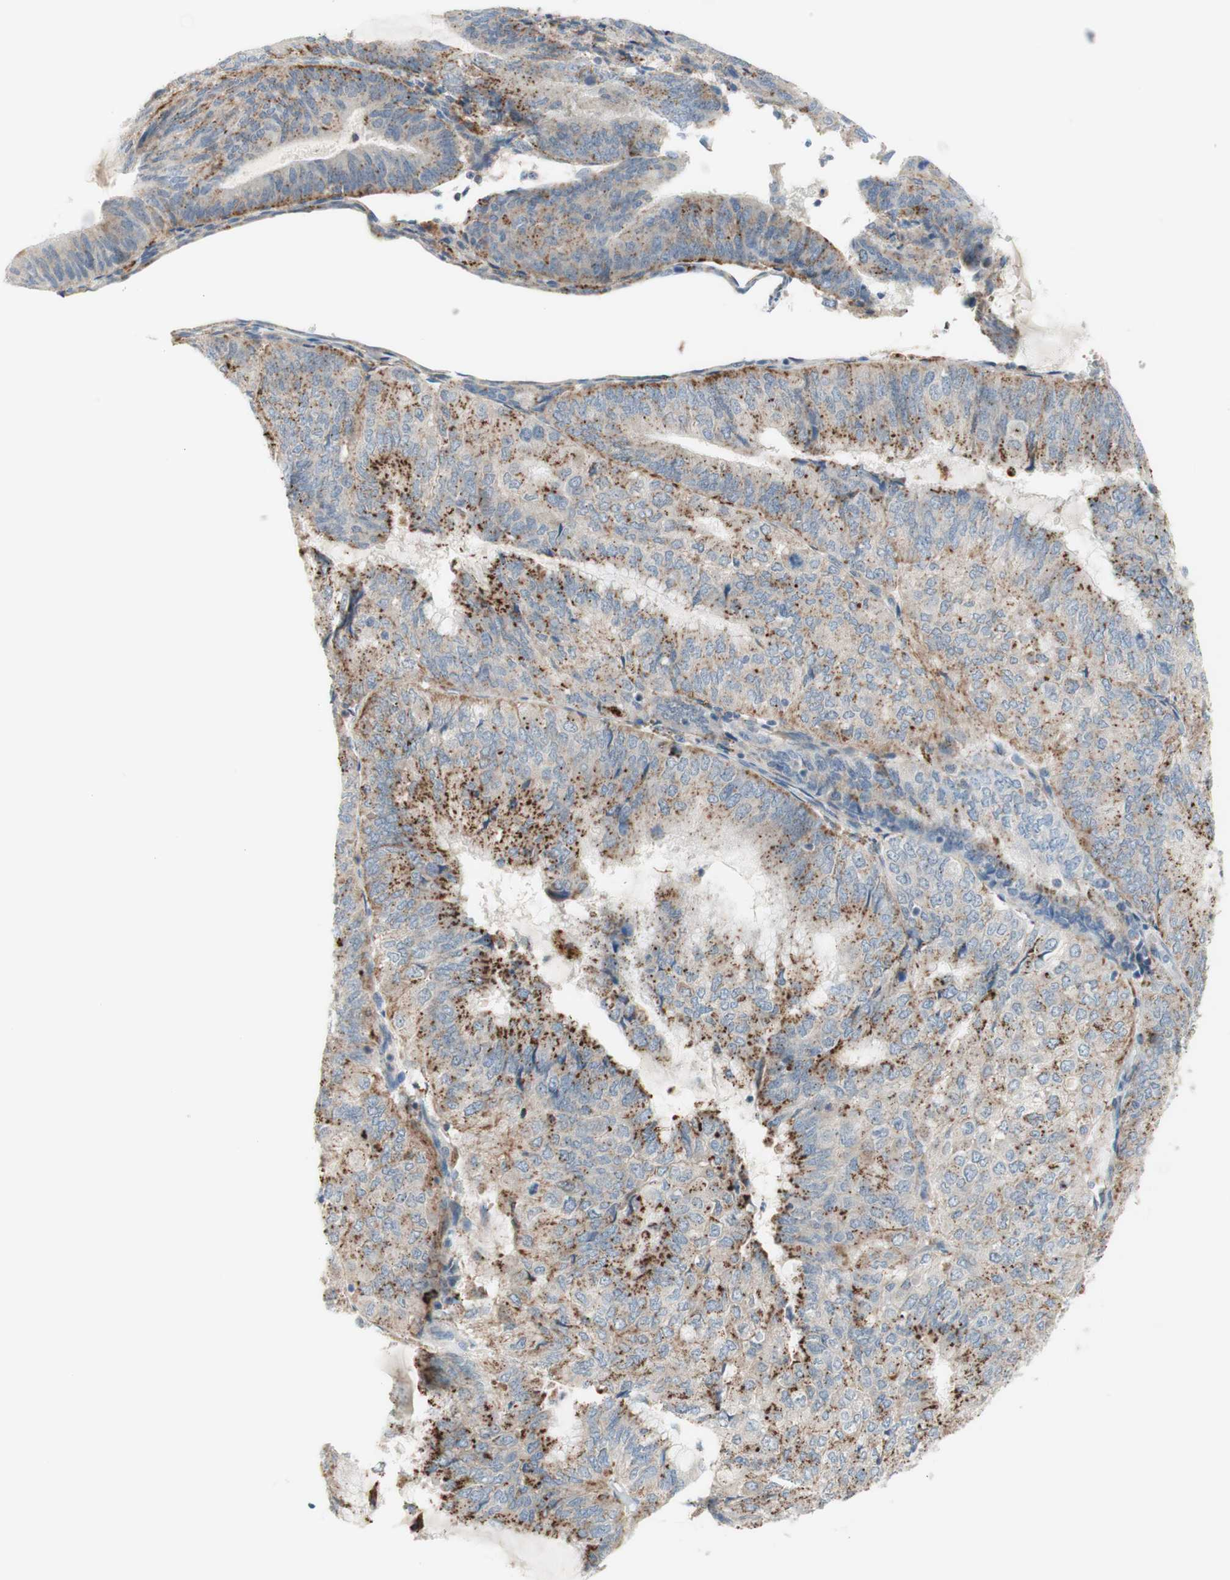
{"staining": {"intensity": "moderate", "quantity": "25%-75%", "location": "cytoplasmic/membranous"}, "tissue": "endometrial cancer", "cell_type": "Tumor cells", "image_type": "cancer", "snomed": [{"axis": "morphology", "description": "Adenocarcinoma, NOS"}, {"axis": "topography", "description": "Endometrium"}], "caption": "A histopathology image of human endometrial adenocarcinoma stained for a protein exhibits moderate cytoplasmic/membranous brown staining in tumor cells. (DAB IHC with brightfield microscopy, high magnification).", "gene": "GAPT", "patient": {"sex": "female", "age": 81}}